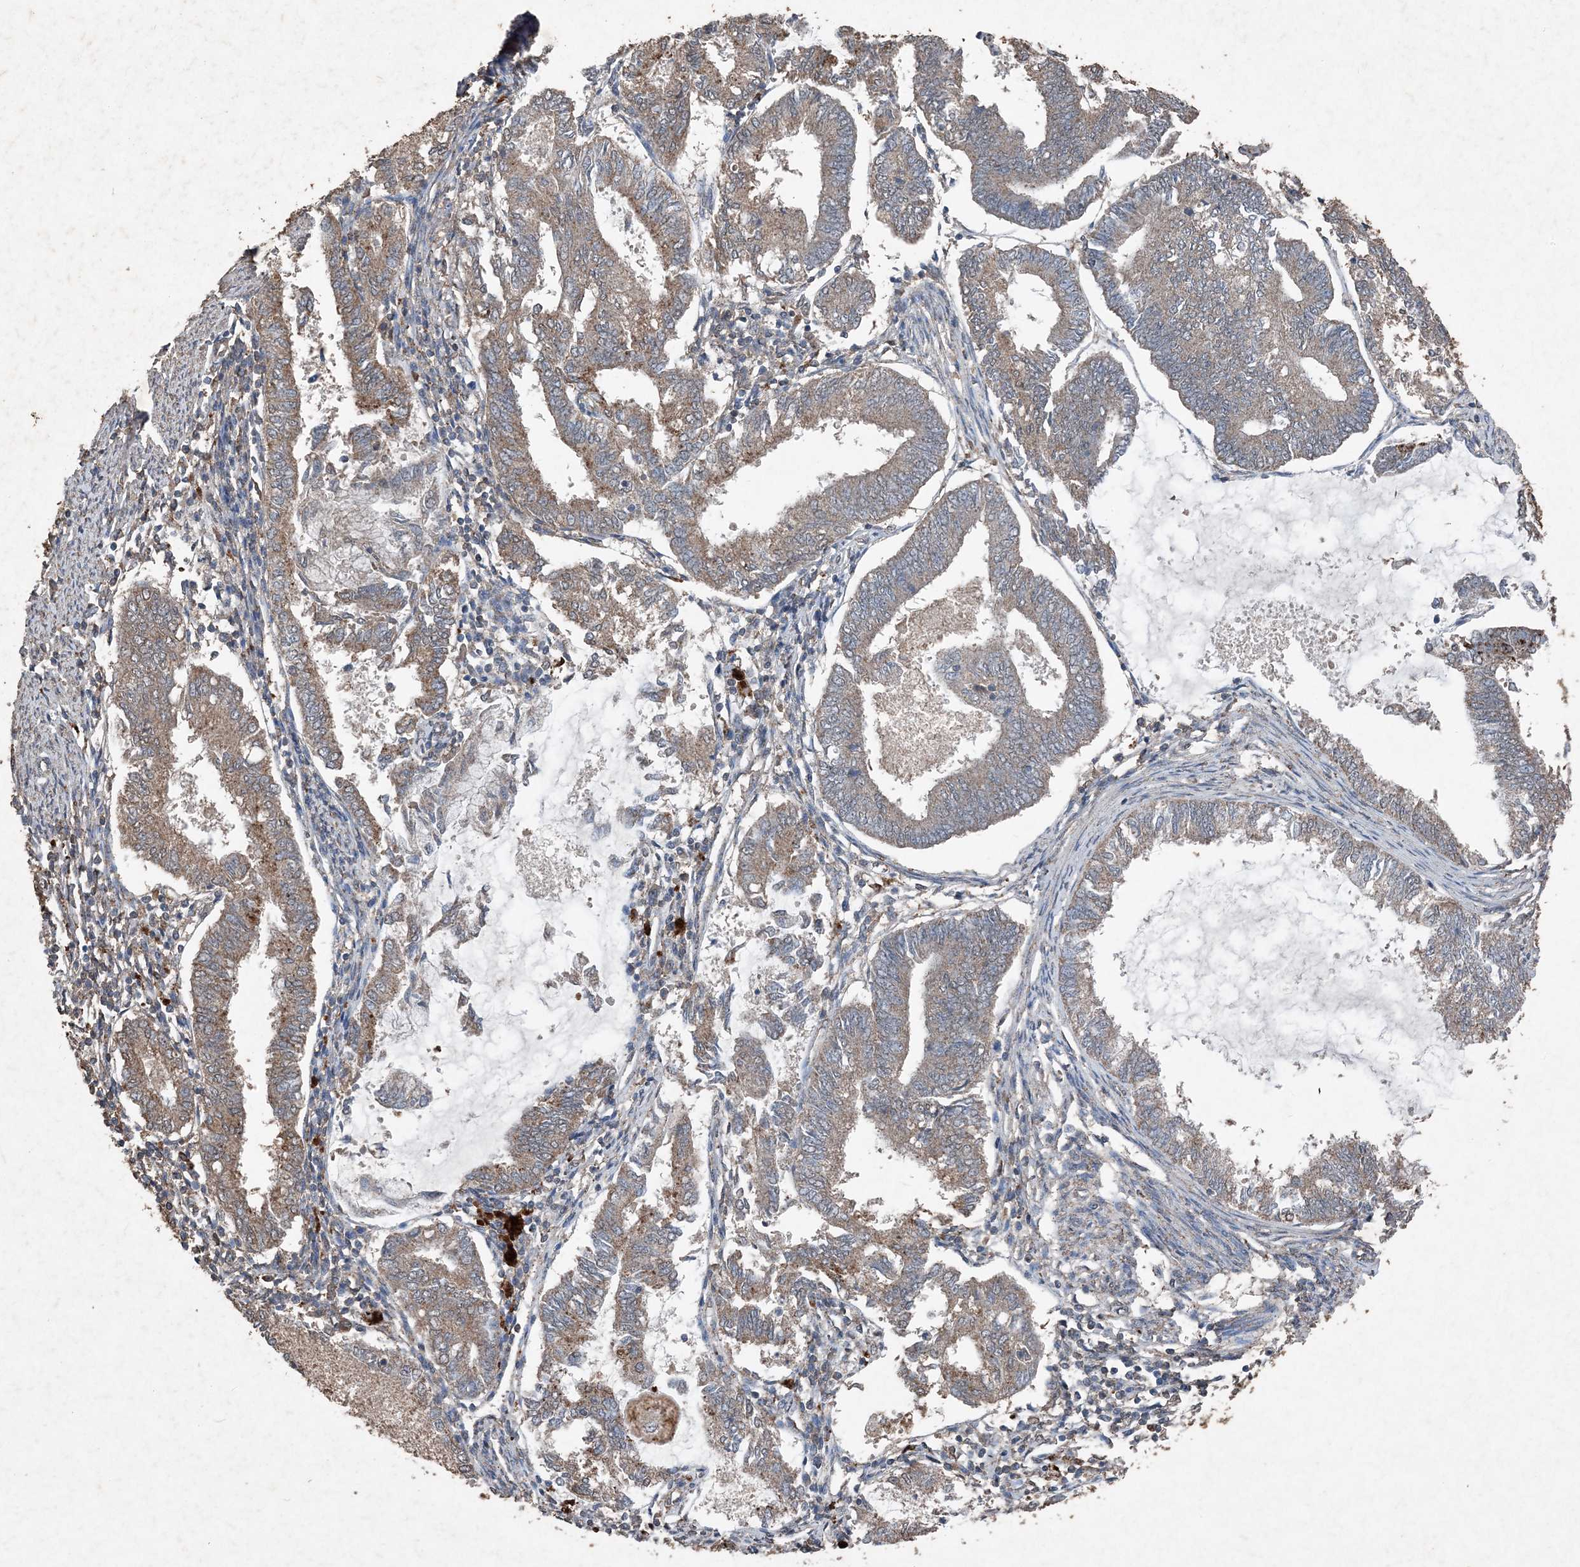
{"staining": {"intensity": "moderate", "quantity": ">75%", "location": "cytoplasmic/membranous"}, "tissue": "endometrial cancer", "cell_type": "Tumor cells", "image_type": "cancer", "snomed": [{"axis": "morphology", "description": "Adenocarcinoma, NOS"}, {"axis": "topography", "description": "Endometrium"}], "caption": "Protein expression analysis of human endometrial cancer (adenocarcinoma) reveals moderate cytoplasmic/membranous positivity in about >75% of tumor cells.", "gene": "FCN3", "patient": {"sex": "female", "age": 86}}